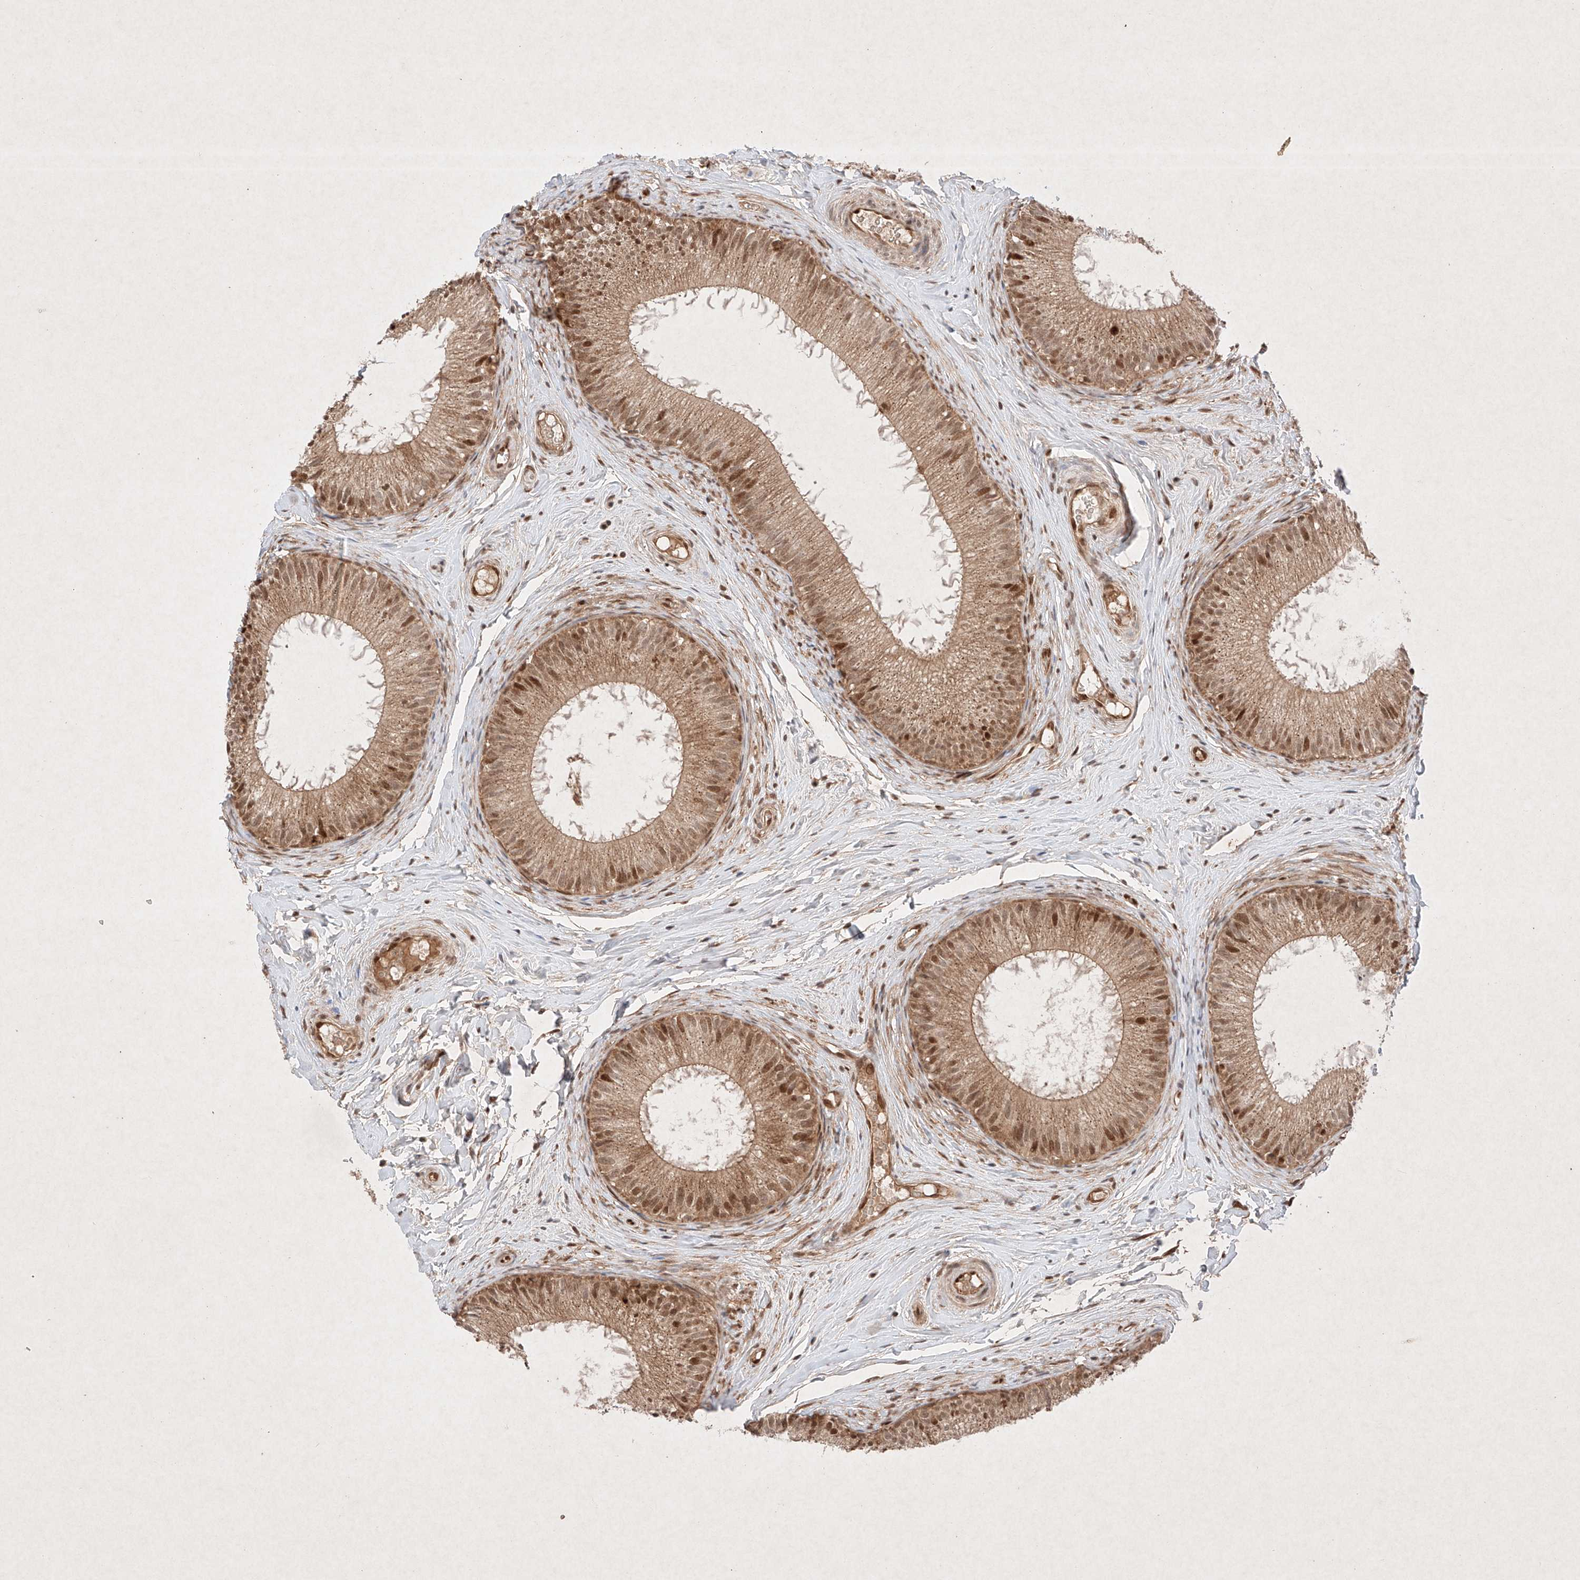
{"staining": {"intensity": "strong", "quantity": ">75%", "location": "cytoplasmic/membranous,nuclear"}, "tissue": "epididymis", "cell_type": "Glandular cells", "image_type": "normal", "snomed": [{"axis": "morphology", "description": "Normal tissue, NOS"}, {"axis": "topography", "description": "Epididymis"}], "caption": "Epididymis stained for a protein demonstrates strong cytoplasmic/membranous,nuclear positivity in glandular cells. The protein of interest is stained brown, and the nuclei are stained in blue (DAB IHC with brightfield microscopy, high magnification).", "gene": "RNF31", "patient": {"sex": "male", "age": 34}}